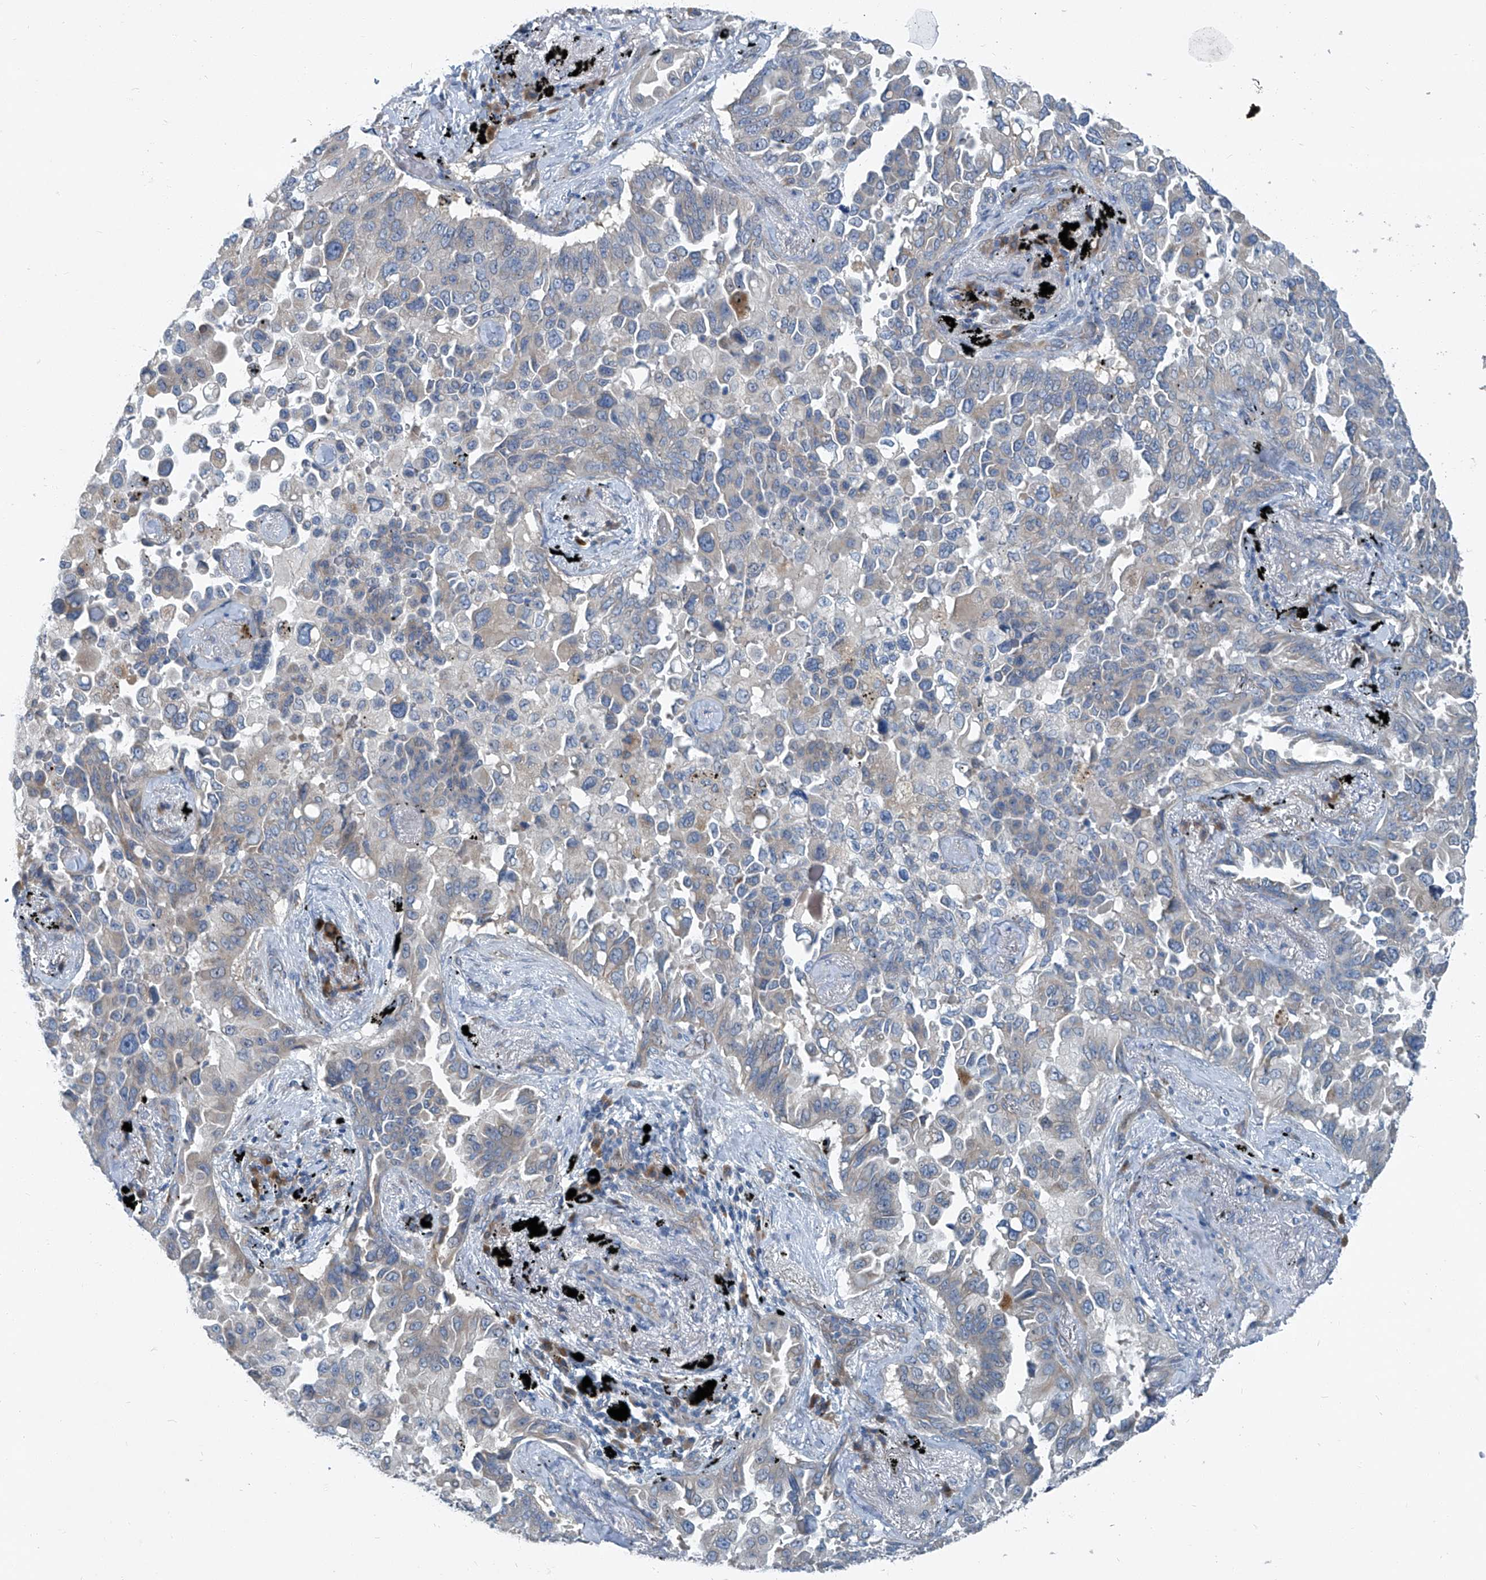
{"staining": {"intensity": "weak", "quantity": "<25%", "location": "cytoplasmic/membranous"}, "tissue": "lung cancer", "cell_type": "Tumor cells", "image_type": "cancer", "snomed": [{"axis": "morphology", "description": "Adenocarcinoma, NOS"}, {"axis": "topography", "description": "Lung"}], "caption": "Protein analysis of lung adenocarcinoma exhibits no significant expression in tumor cells.", "gene": "SLC26A11", "patient": {"sex": "female", "age": 67}}